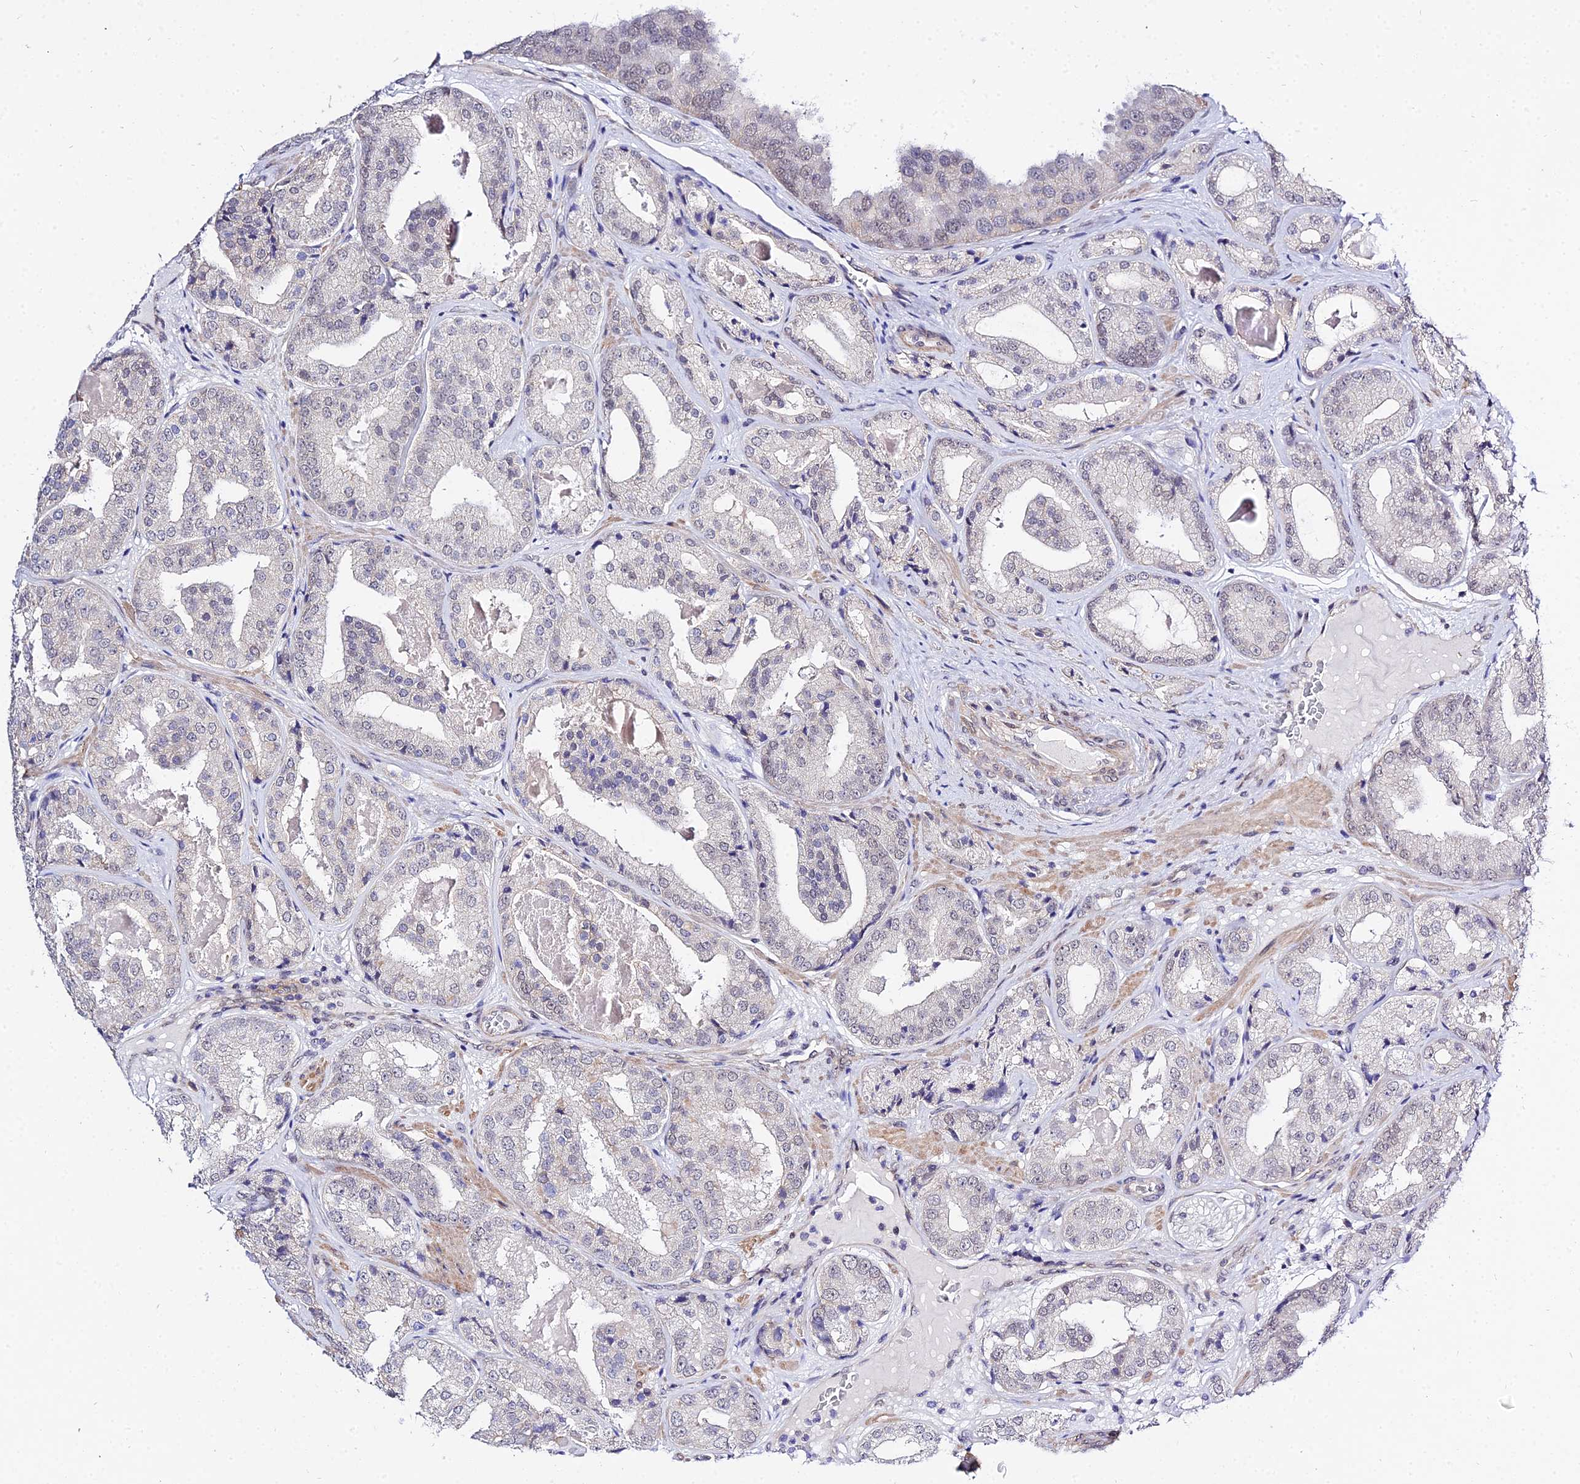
{"staining": {"intensity": "negative", "quantity": "none", "location": "none"}, "tissue": "prostate cancer", "cell_type": "Tumor cells", "image_type": "cancer", "snomed": [{"axis": "morphology", "description": "Adenocarcinoma, High grade"}, {"axis": "topography", "description": "Prostate"}], "caption": "The photomicrograph shows no significant staining in tumor cells of prostate adenocarcinoma (high-grade). (Stains: DAB (3,3'-diaminobenzidine) immunohistochemistry (IHC) with hematoxylin counter stain, Microscopy: brightfield microscopy at high magnification).", "gene": "ZNF628", "patient": {"sex": "male", "age": 63}}